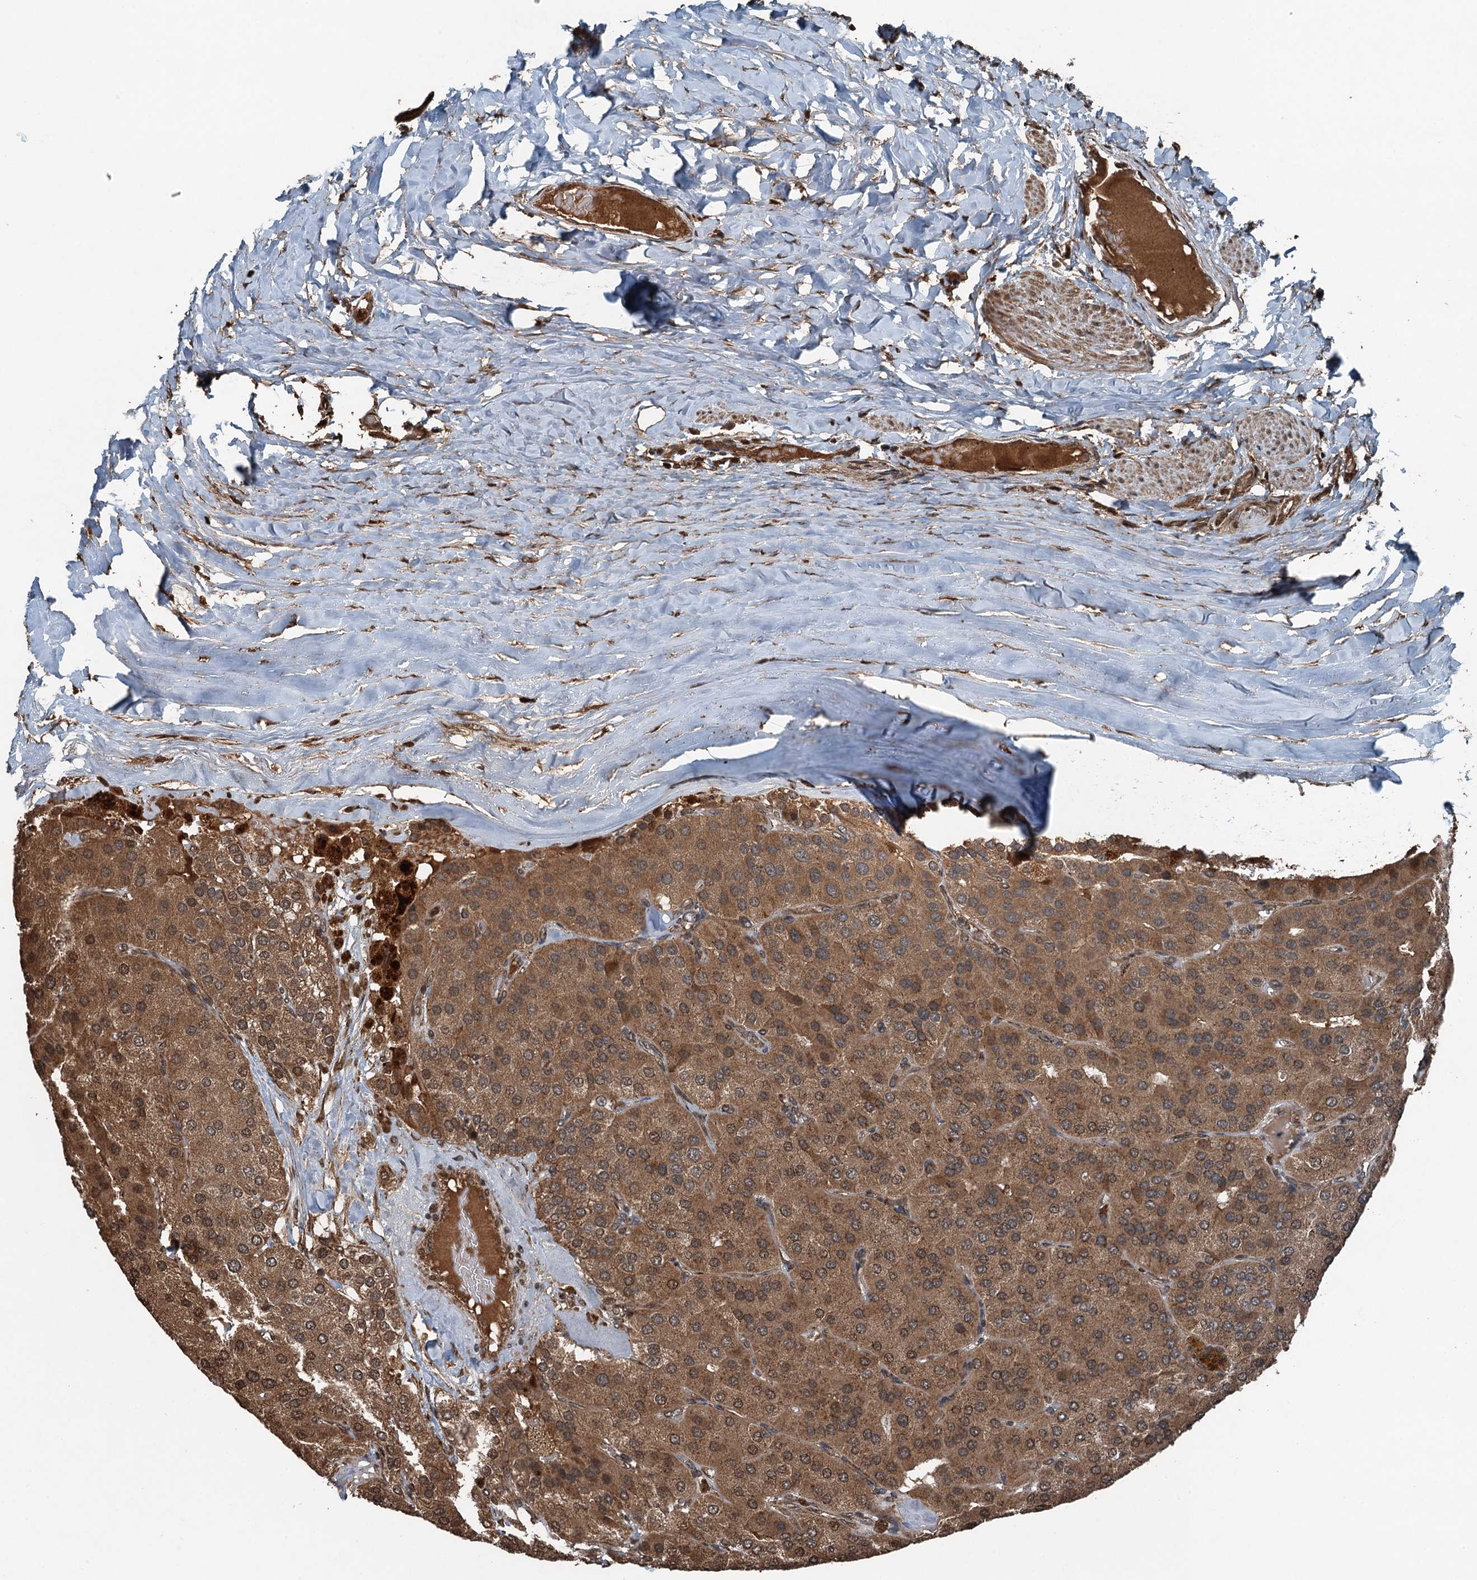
{"staining": {"intensity": "moderate", "quantity": ">75%", "location": "cytoplasmic/membranous"}, "tissue": "parathyroid gland", "cell_type": "Glandular cells", "image_type": "normal", "snomed": [{"axis": "morphology", "description": "Normal tissue, NOS"}, {"axis": "morphology", "description": "Adenoma, NOS"}, {"axis": "topography", "description": "Parathyroid gland"}], "caption": "High-power microscopy captured an immunohistochemistry (IHC) micrograph of unremarkable parathyroid gland, revealing moderate cytoplasmic/membranous staining in approximately >75% of glandular cells. Nuclei are stained in blue.", "gene": "TCTN1", "patient": {"sex": "female", "age": 86}}